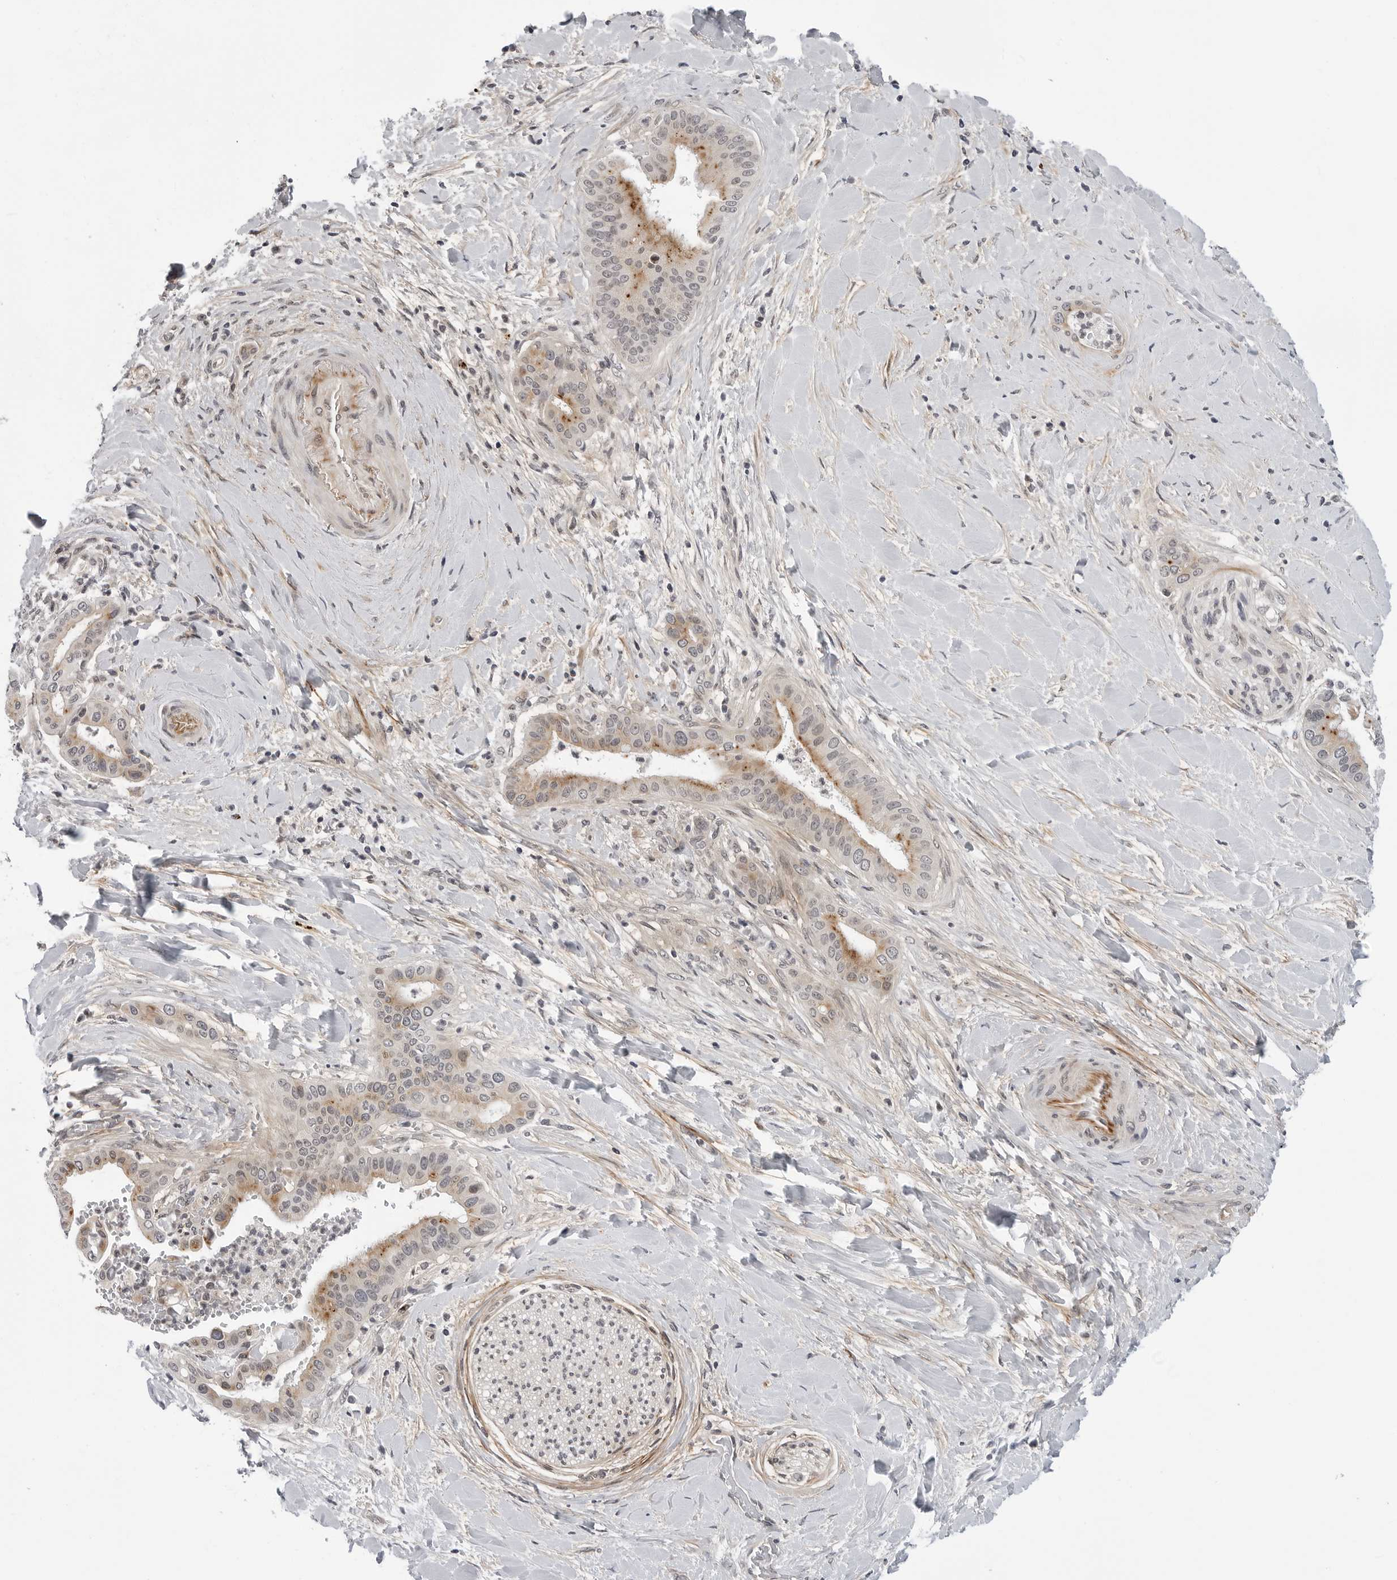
{"staining": {"intensity": "moderate", "quantity": "25%-75%", "location": "cytoplasmic/membranous"}, "tissue": "liver cancer", "cell_type": "Tumor cells", "image_type": "cancer", "snomed": [{"axis": "morphology", "description": "Cholangiocarcinoma"}, {"axis": "topography", "description": "Liver"}], "caption": "Protein staining of liver cancer tissue shows moderate cytoplasmic/membranous expression in approximately 25%-75% of tumor cells. Using DAB (brown) and hematoxylin (blue) stains, captured at high magnification using brightfield microscopy.", "gene": "KIAA1614", "patient": {"sex": "female", "age": 54}}